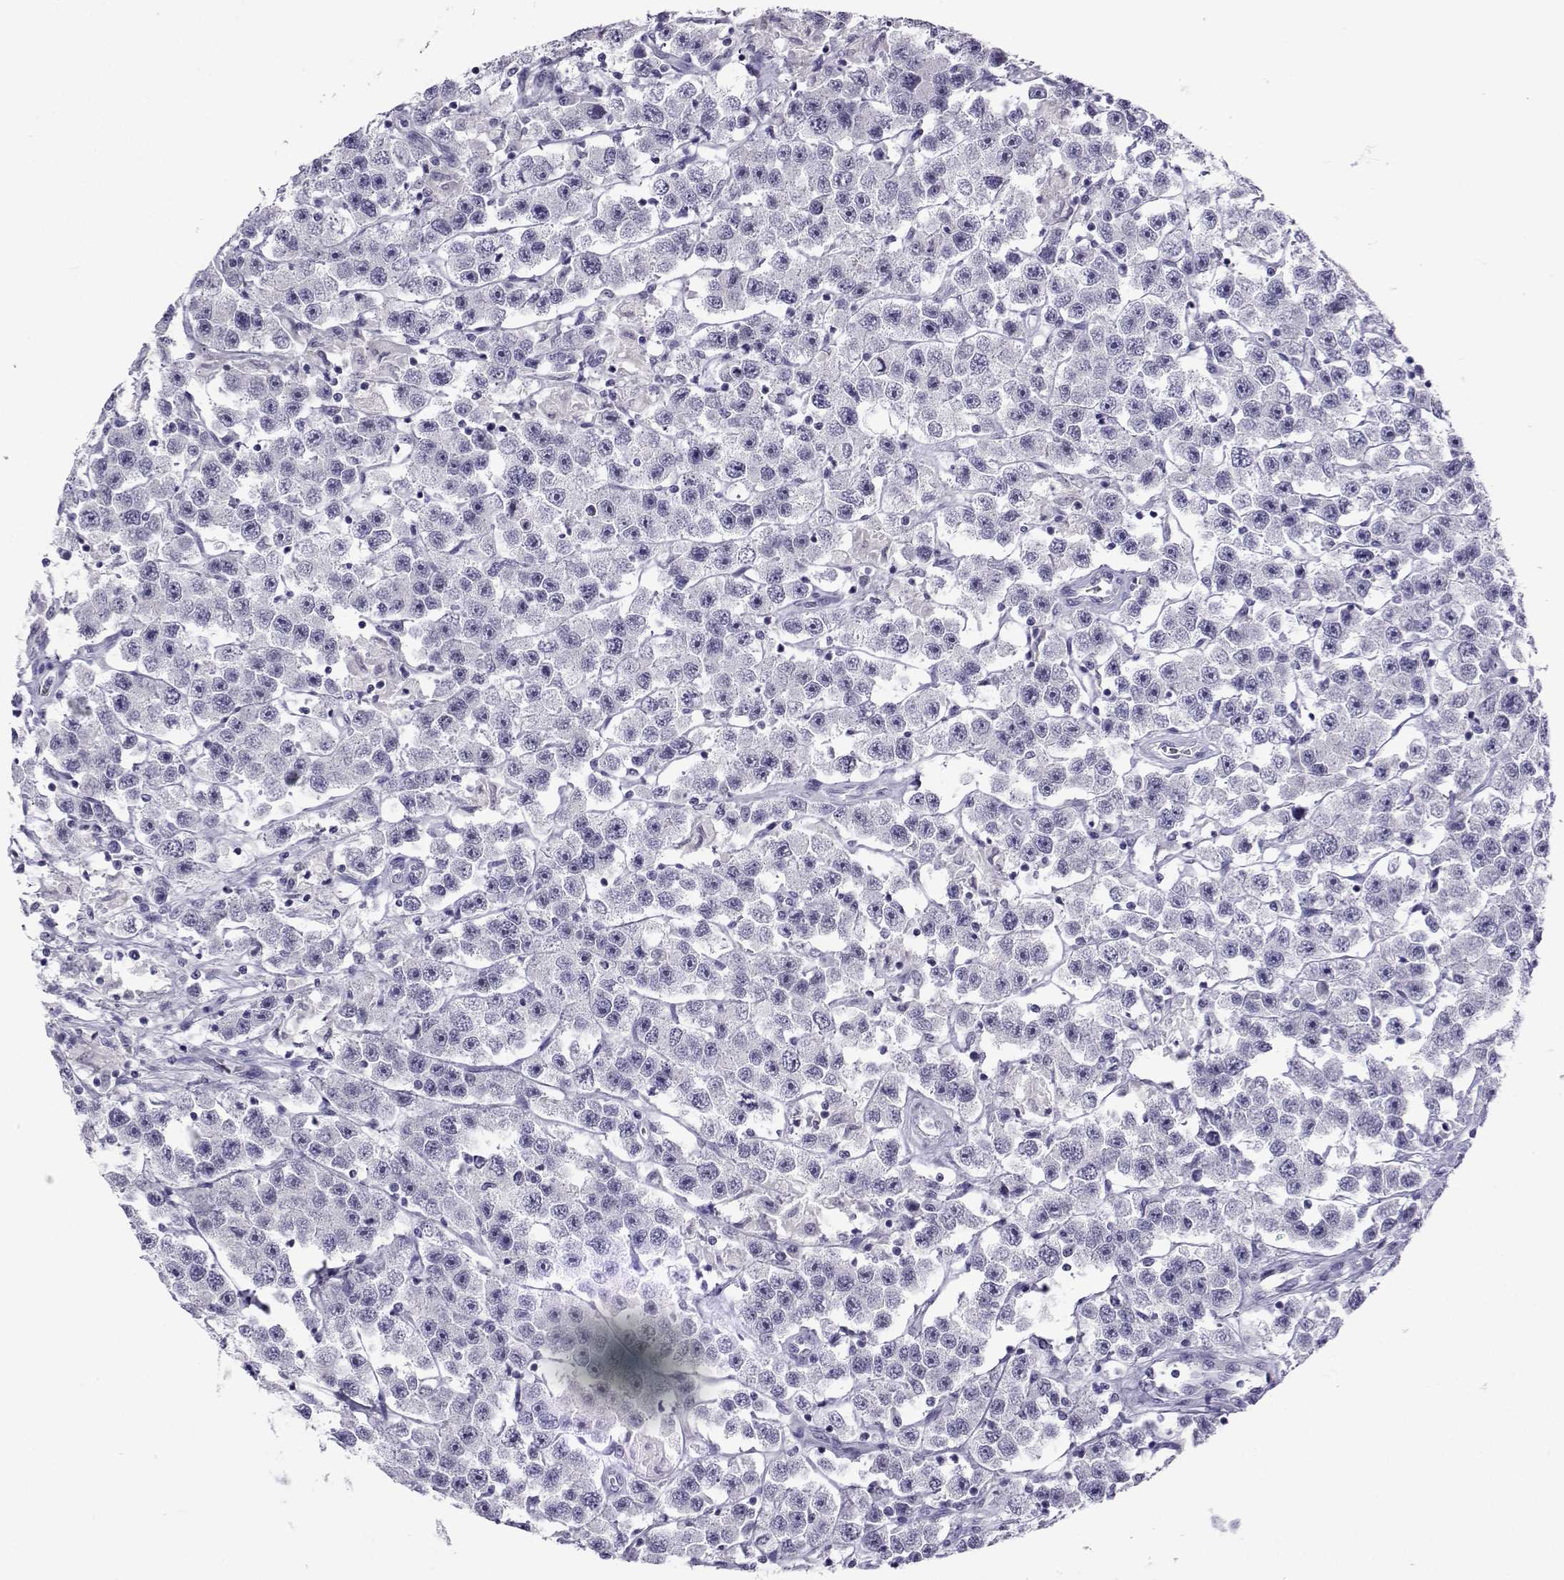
{"staining": {"intensity": "negative", "quantity": "none", "location": "none"}, "tissue": "testis cancer", "cell_type": "Tumor cells", "image_type": "cancer", "snomed": [{"axis": "morphology", "description": "Seminoma, NOS"}, {"axis": "topography", "description": "Testis"}], "caption": "High magnification brightfield microscopy of testis cancer (seminoma) stained with DAB (brown) and counterstained with hematoxylin (blue): tumor cells show no significant staining. The staining was performed using DAB (3,3'-diaminobenzidine) to visualize the protein expression in brown, while the nuclei were stained in blue with hematoxylin (Magnification: 20x).", "gene": "ACTL7A", "patient": {"sex": "male", "age": 45}}